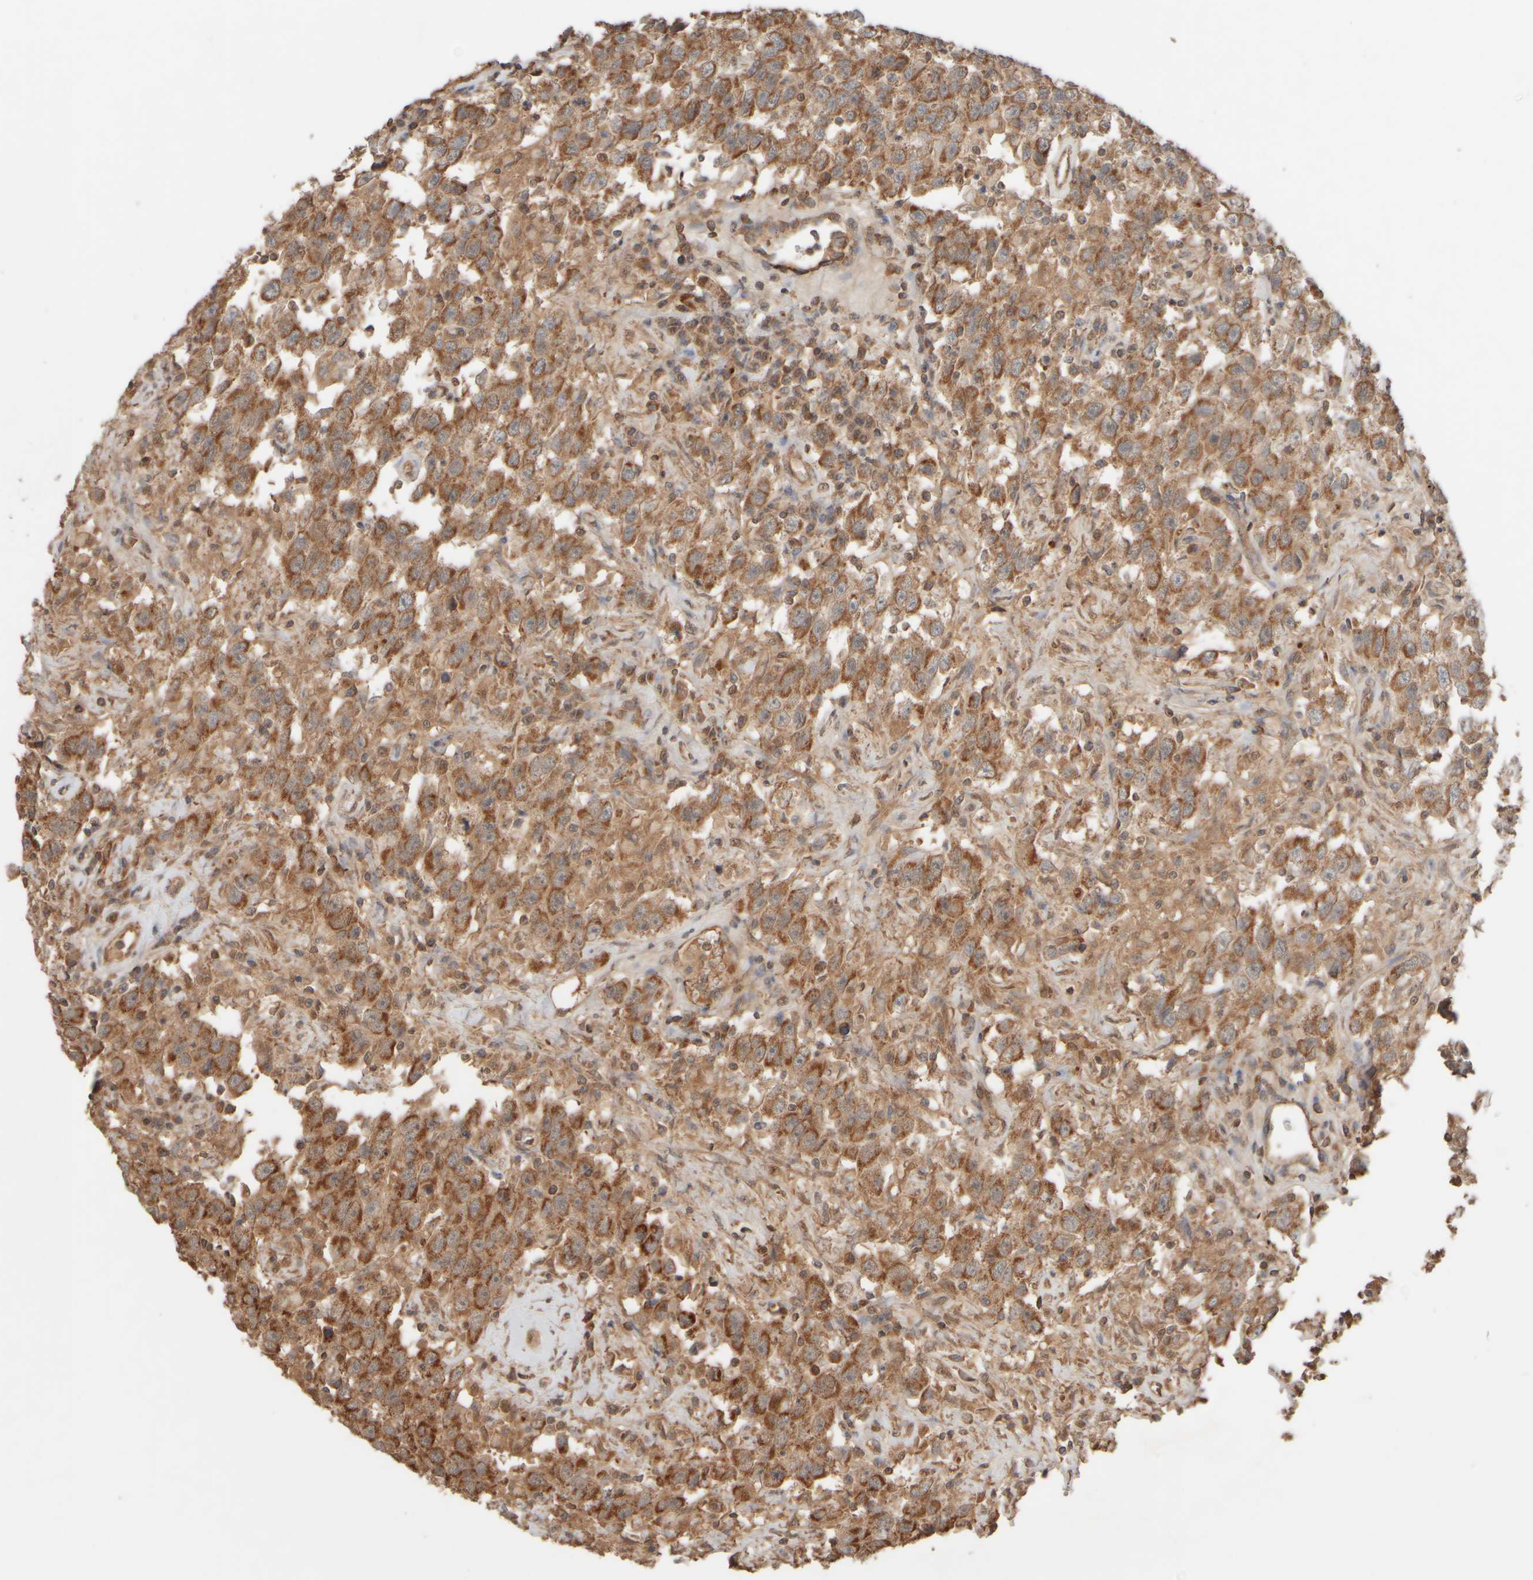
{"staining": {"intensity": "strong", "quantity": "25%-75%", "location": "cytoplasmic/membranous"}, "tissue": "testis cancer", "cell_type": "Tumor cells", "image_type": "cancer", "snomed": [{"axis": "morphology", "description": "Seminoma, NOS"}, {"axis": "topography", "description": "Testis"}], "caption": "The immunohistochemical stain labels strong cytoplasmic/membranous expression in tumor cells of testis cancer tissue.", "gene": "EIF2B3", "patient": {"sex": "male", "age": 41}}